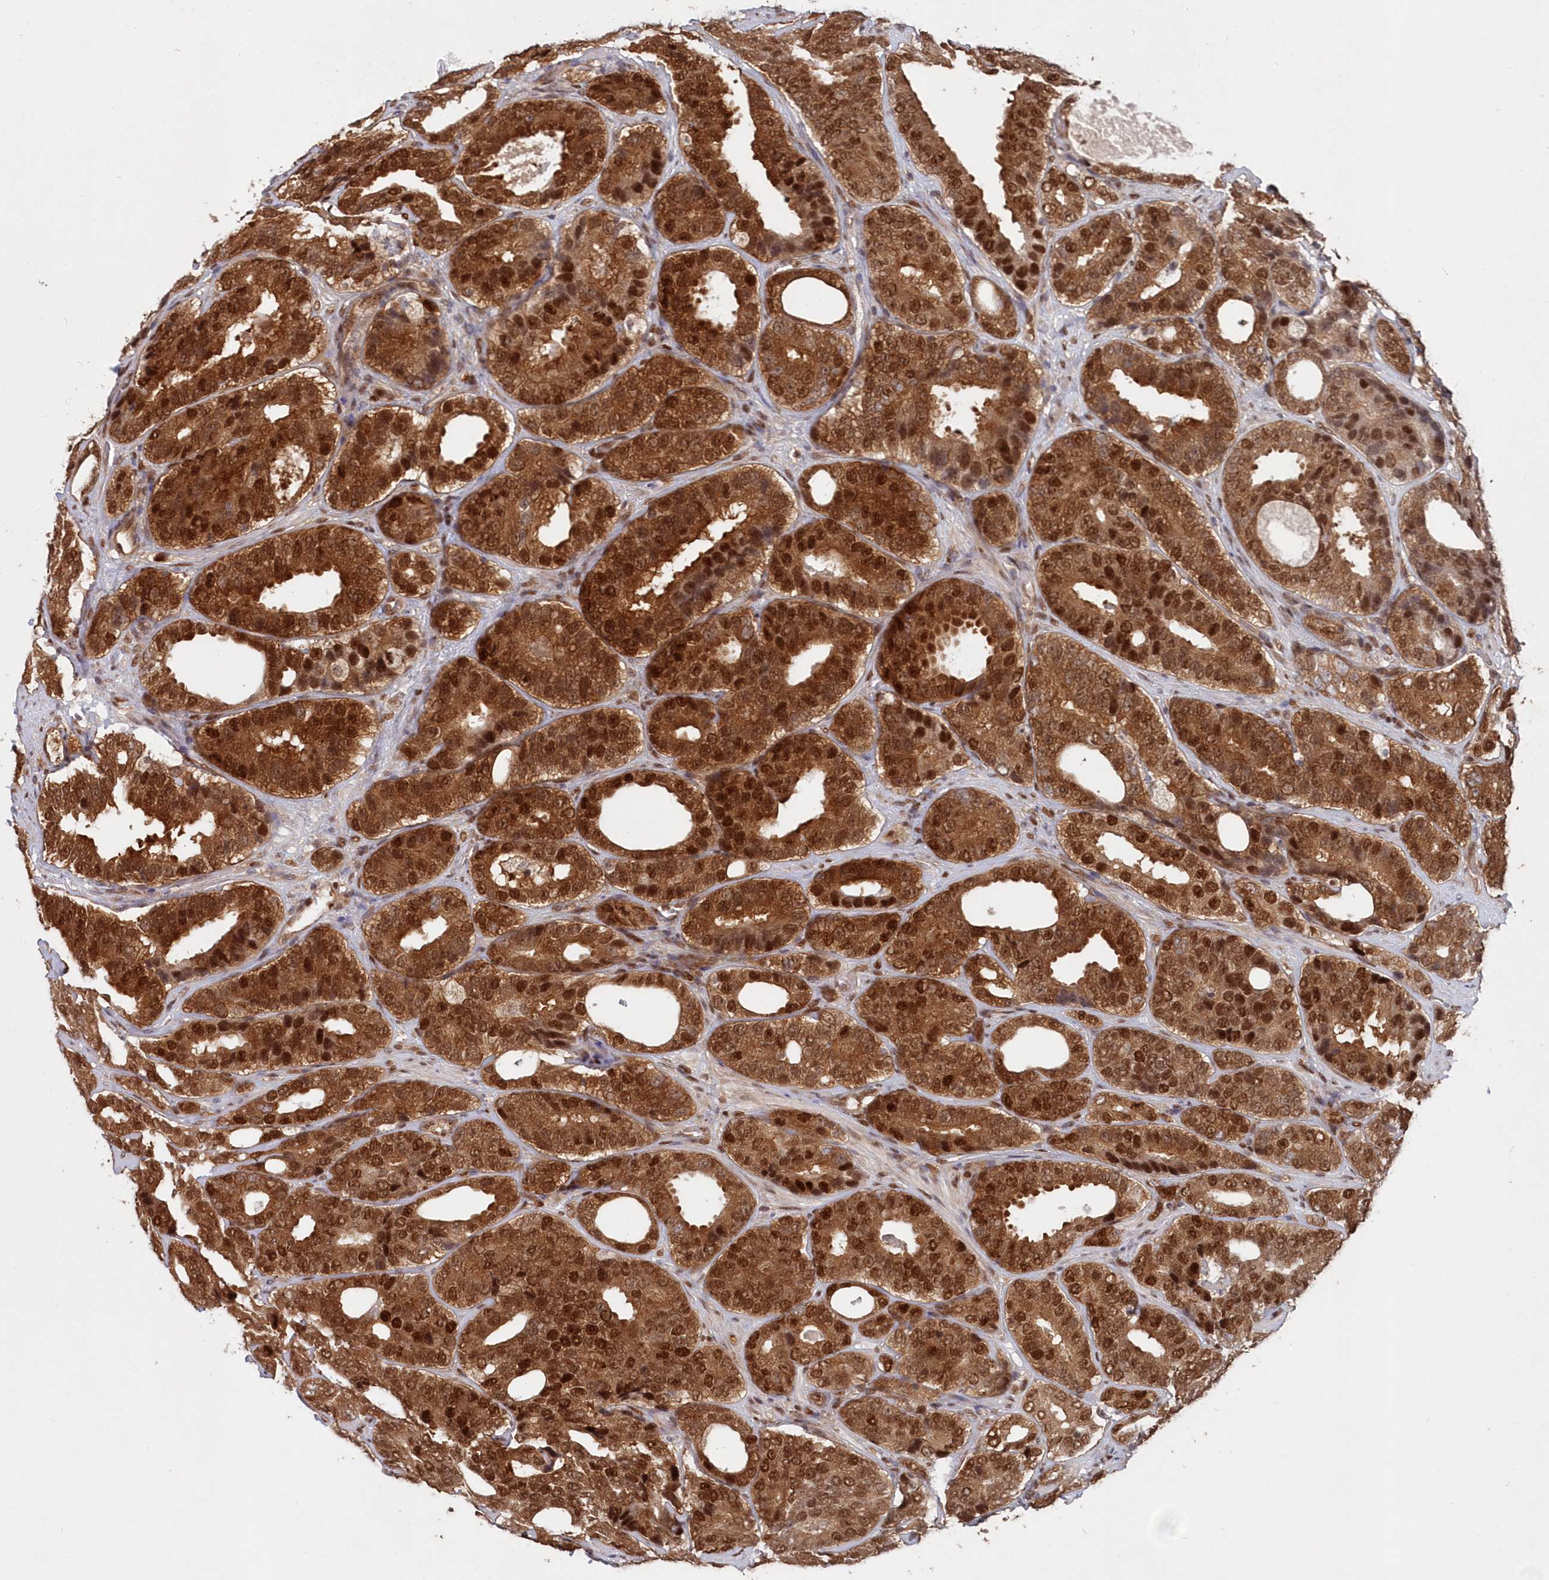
{"staining": {"intensity": "strong", "quantity": ">75%", "location": "cytoplasmic/membranous,nuclear"}, "tissue": "prostate cancer", "cell_type": "Tumor cells", "image_type": "cancer", "snomed": [{"axis": "morphology", "description": "Adenocarcinoma, High grade"}, {"axis": "topography", "description": "Prostate"}], "caption": "Brown immunohistochemical staining in high-grade adenocarcinoma (prostate) reveals strong cytoplasmic/membranous and nuclear expression in about >75% of tumor cells.", "gene": "ABHD14B", "patient": {"sex": "male", "age": 56}}